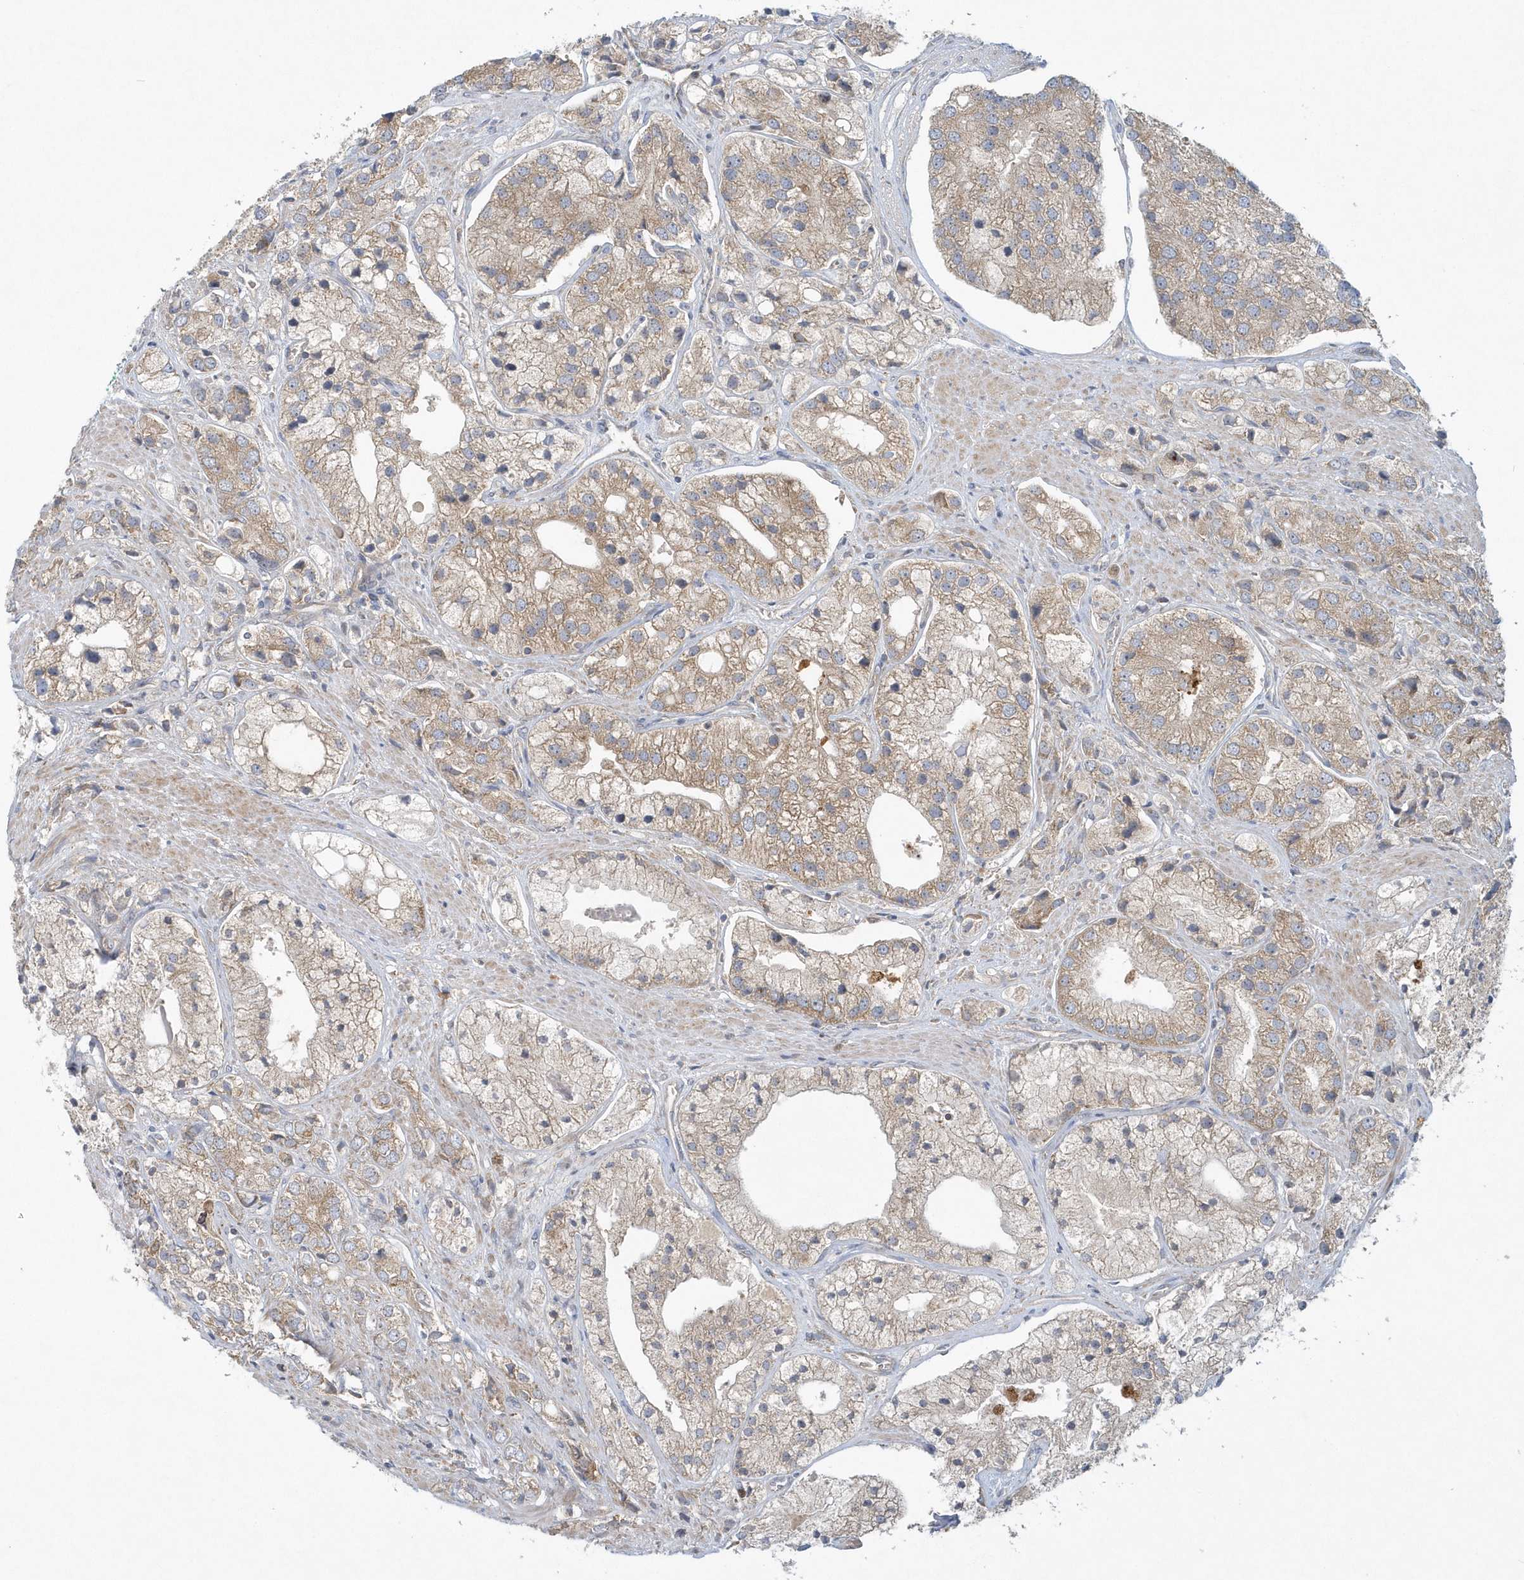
{"staining": {"intensity": "weak", "quantity": "<25%", "location": "cytoplasmic/membranous"}, "tissue": "prostate cancer", "cell_type": "Tumor cells", "image_type": "cancer", "snomed": [{"axis": "morphology", "description": "Adenocarcinoma, High grade"}, {"axis": "topography", "description": "Prostate"}], "caption": "Histopathology image shows no protein expression in tumor cells of prostate cancer (high-grade adenocarcinoma) tissue. Nuclei are stained in blue.", "gene": "CNOT10", "patient": {"sex": "male", "age": 50}}